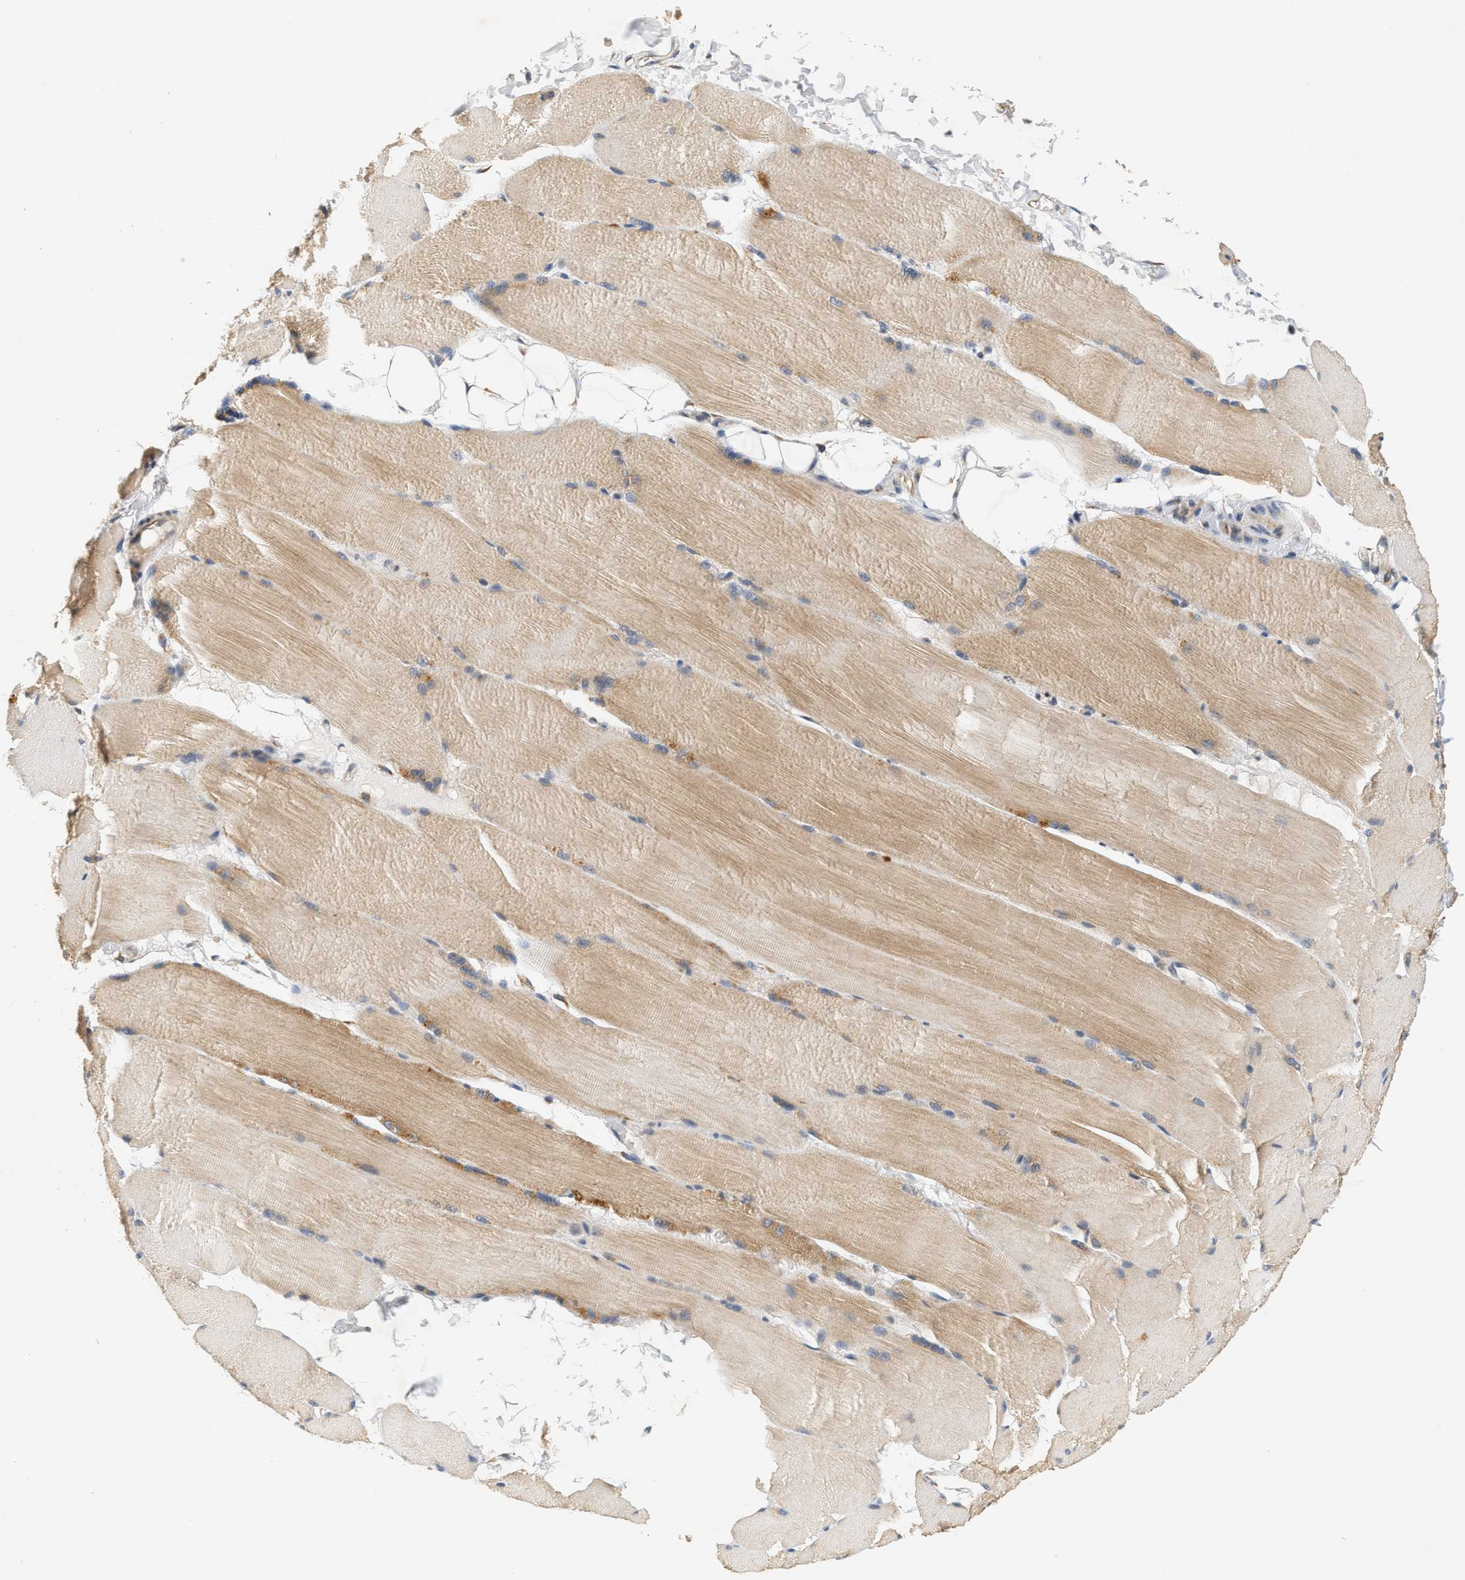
{"staining": {"intensity": "moderate", "quantity": "25%-75%", "location": "cytoplasmic/membranous"}, "tissue": "skeletal muscle", "cell_type": "Myocytes", "image_type": "normal", "snomed": [{"axis": "morphology", "description": "Normal tissue, NOS"}, {"axis": "topography", "description": "Skin"}, {"axis": "topography", "description": "Skeletal muscle"}], "caption": "A micrograph of human skeletal muscle stained for a protein displays moderate cytoplasmic/membranous brown staining in myocytes. (Brightfield microscopy of DAB IHC at high magnification).", "gene": "GIGYF1", "patient": {"sex": "male", "age": 83}}